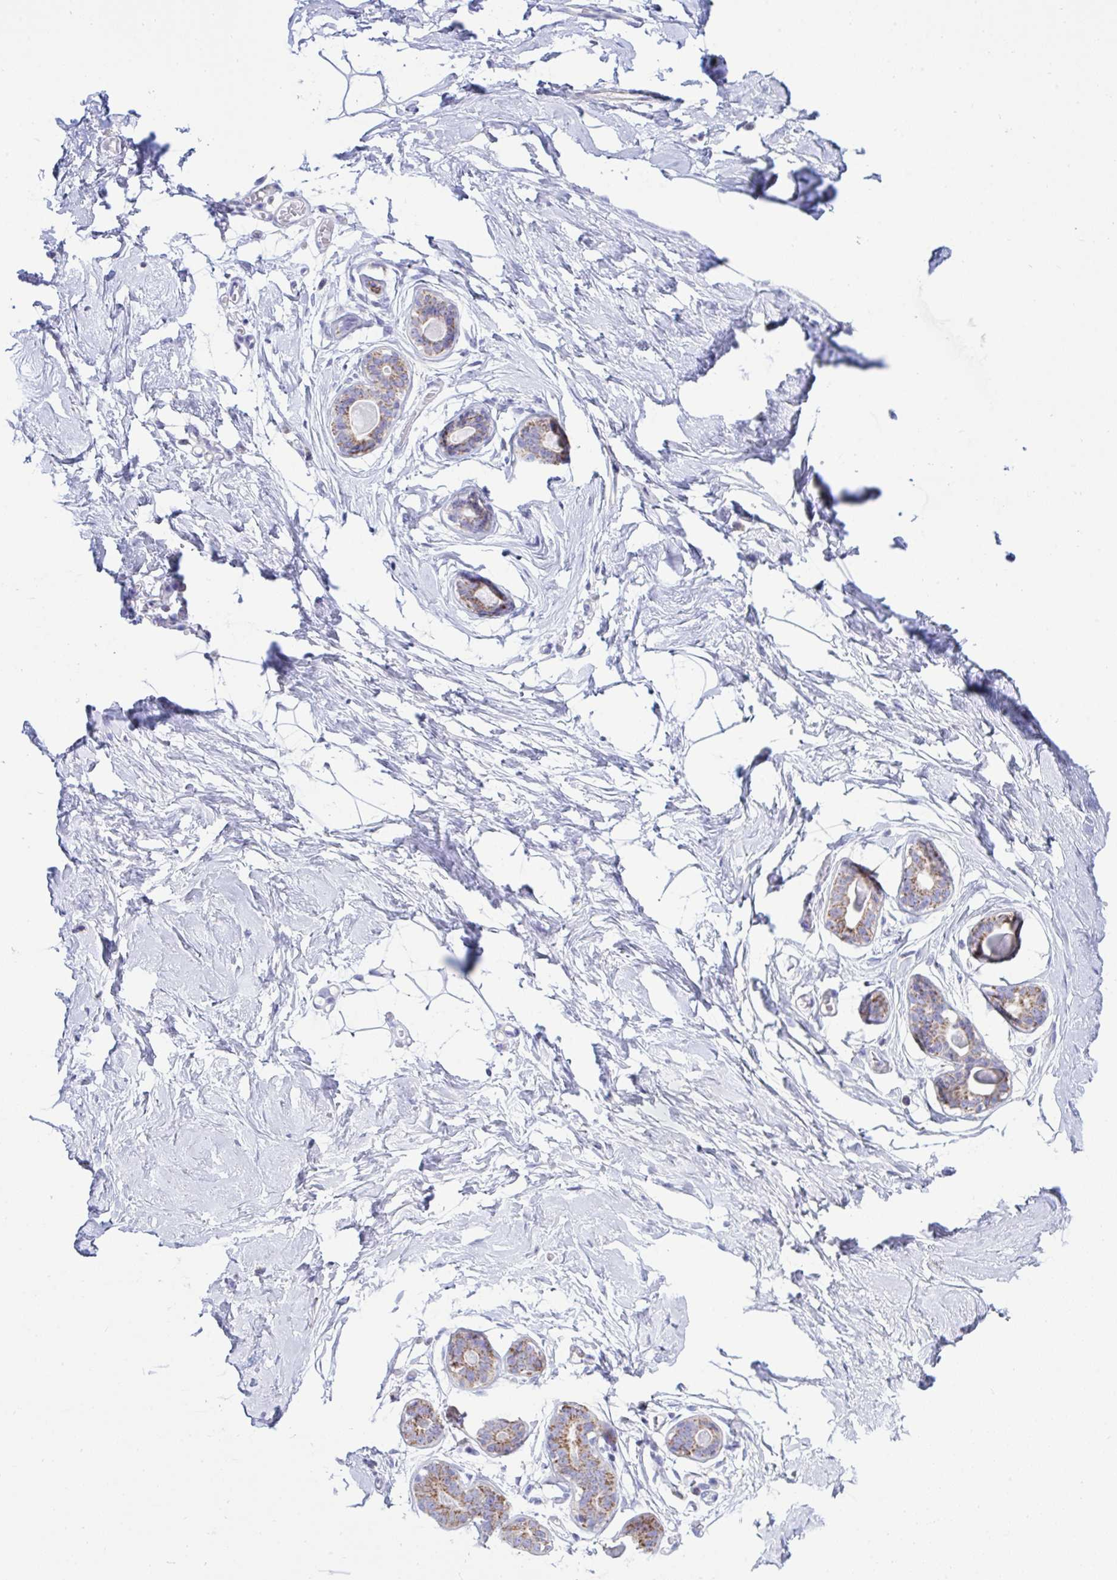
{"staining": {"intensity": "negative", "quantity": "none", "location": "none"}, "tissue": "breast", "cell_type": "Adipocytes", "image_type": "normal", "snomed": [{"axis": "morphology", "description": "Normal tissue, NOS"}, {"axis": "topography", "description": "Breast"}], "caption": "DAB (3,3'-diaminobenzidine) immunohistochemical staining of normal human breast exhibits no significant staining in adipocytes.", "gene": "HSPE1", "patient": {"sex": "female", "age": 45}}